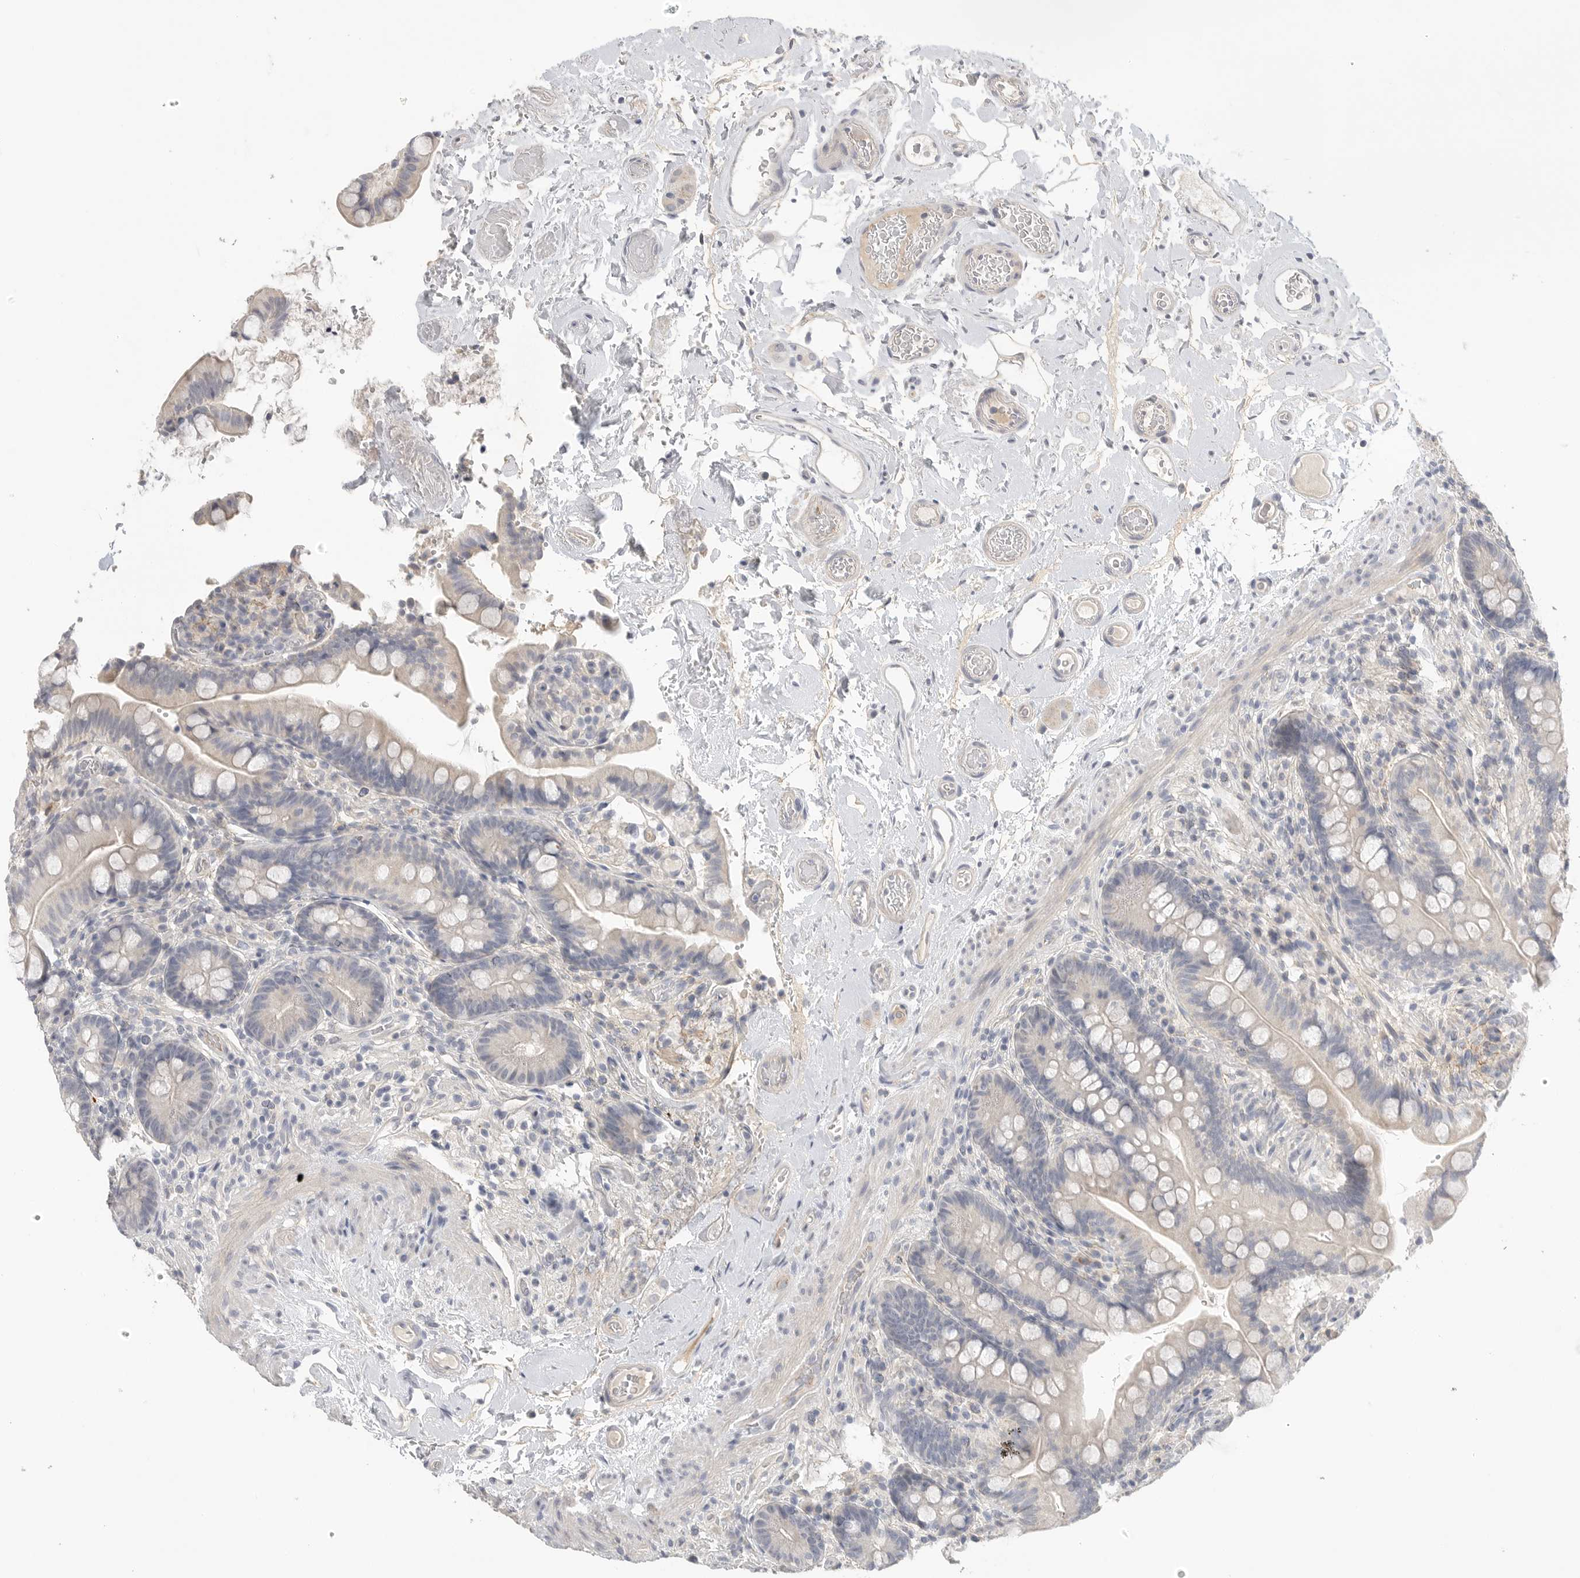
{"staining": {"intensity": "negative", "quantity": "none", "location": "none"}, "tissue": "colon", "cell_type": "Endothelial cells", "image_type": "normal", "snomed": [{"axis": "morphology", "description": "Normal tissue, NOS"}, {"axis": "topography", "description": "Smooth muscle"}, {"axis": "topography", "description": "Colon"}], "caption": "Image shows no significant protein staining in endothelial cells of benign colon. (Stains: DAB (3,3'-diaminobenzidine) immunohistochemistry (IHC) with hematoxylin counter stain, Microscopy: brightfield microscopy at high magnification).", "gene": "FBN2", "patient": {"sex": "male", "age": 73}}